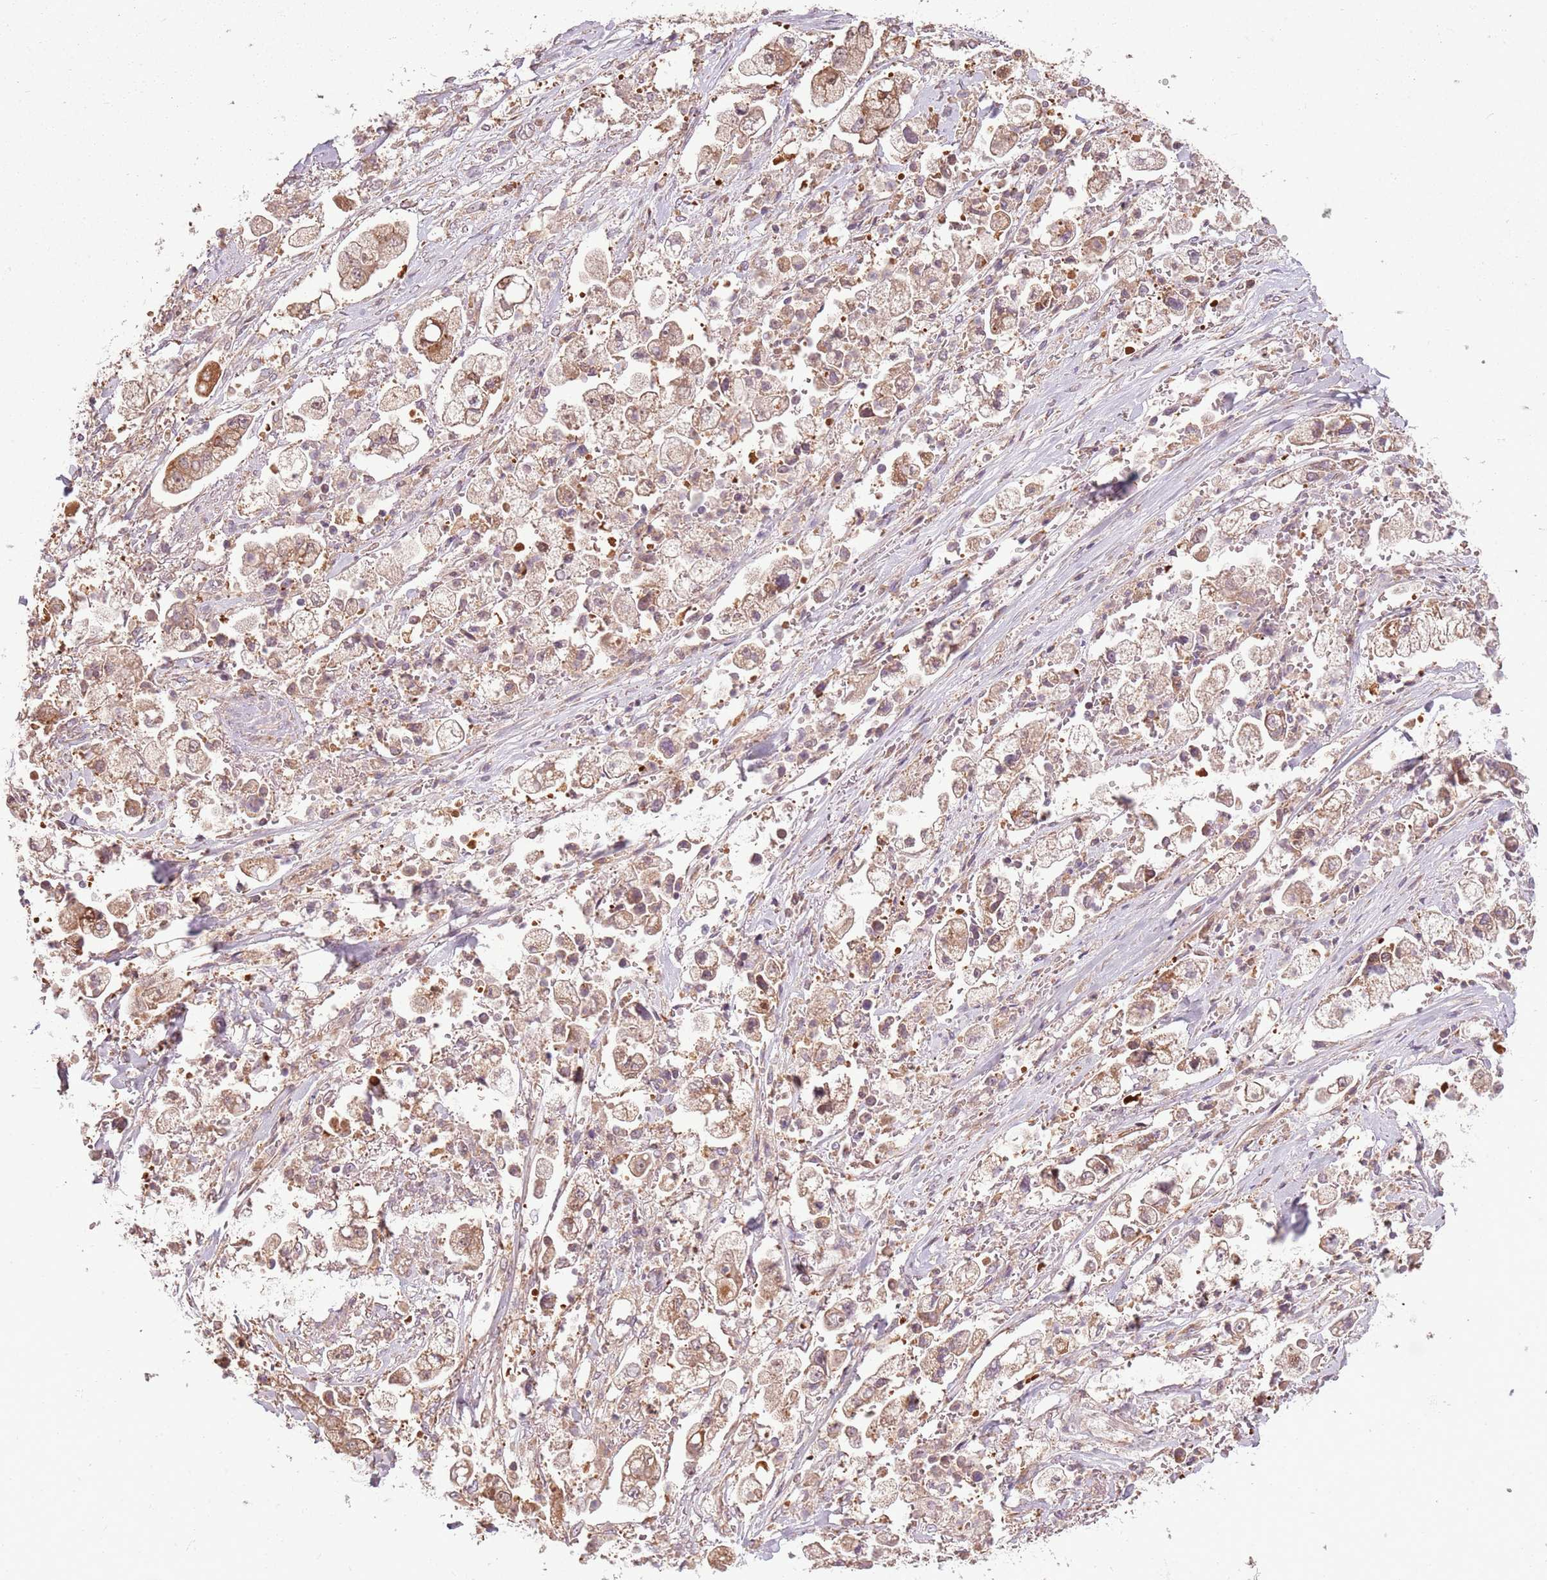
{"staining": {"intensity": "moderate", "quantity": ">75%", "location": "cytoplasmic/membranous"}, "tissue": "stomach cancer", "cell_type": "Tumor cells", "image_type": "cancer", "snomed": [{"axis": "morphology", "description": "Adenocarcinoma, NOS"}, {"axis": "topography", "description": "Stomach"}], "caption": "There is medium levels of moderate cytoplasmic/membranous positivity in tumor cells of stomach cancer, as demonstrated by immunohistochemical staining (brown color).", "gene": "RPL21", "patient": {"sex": "male", "age": 62}}